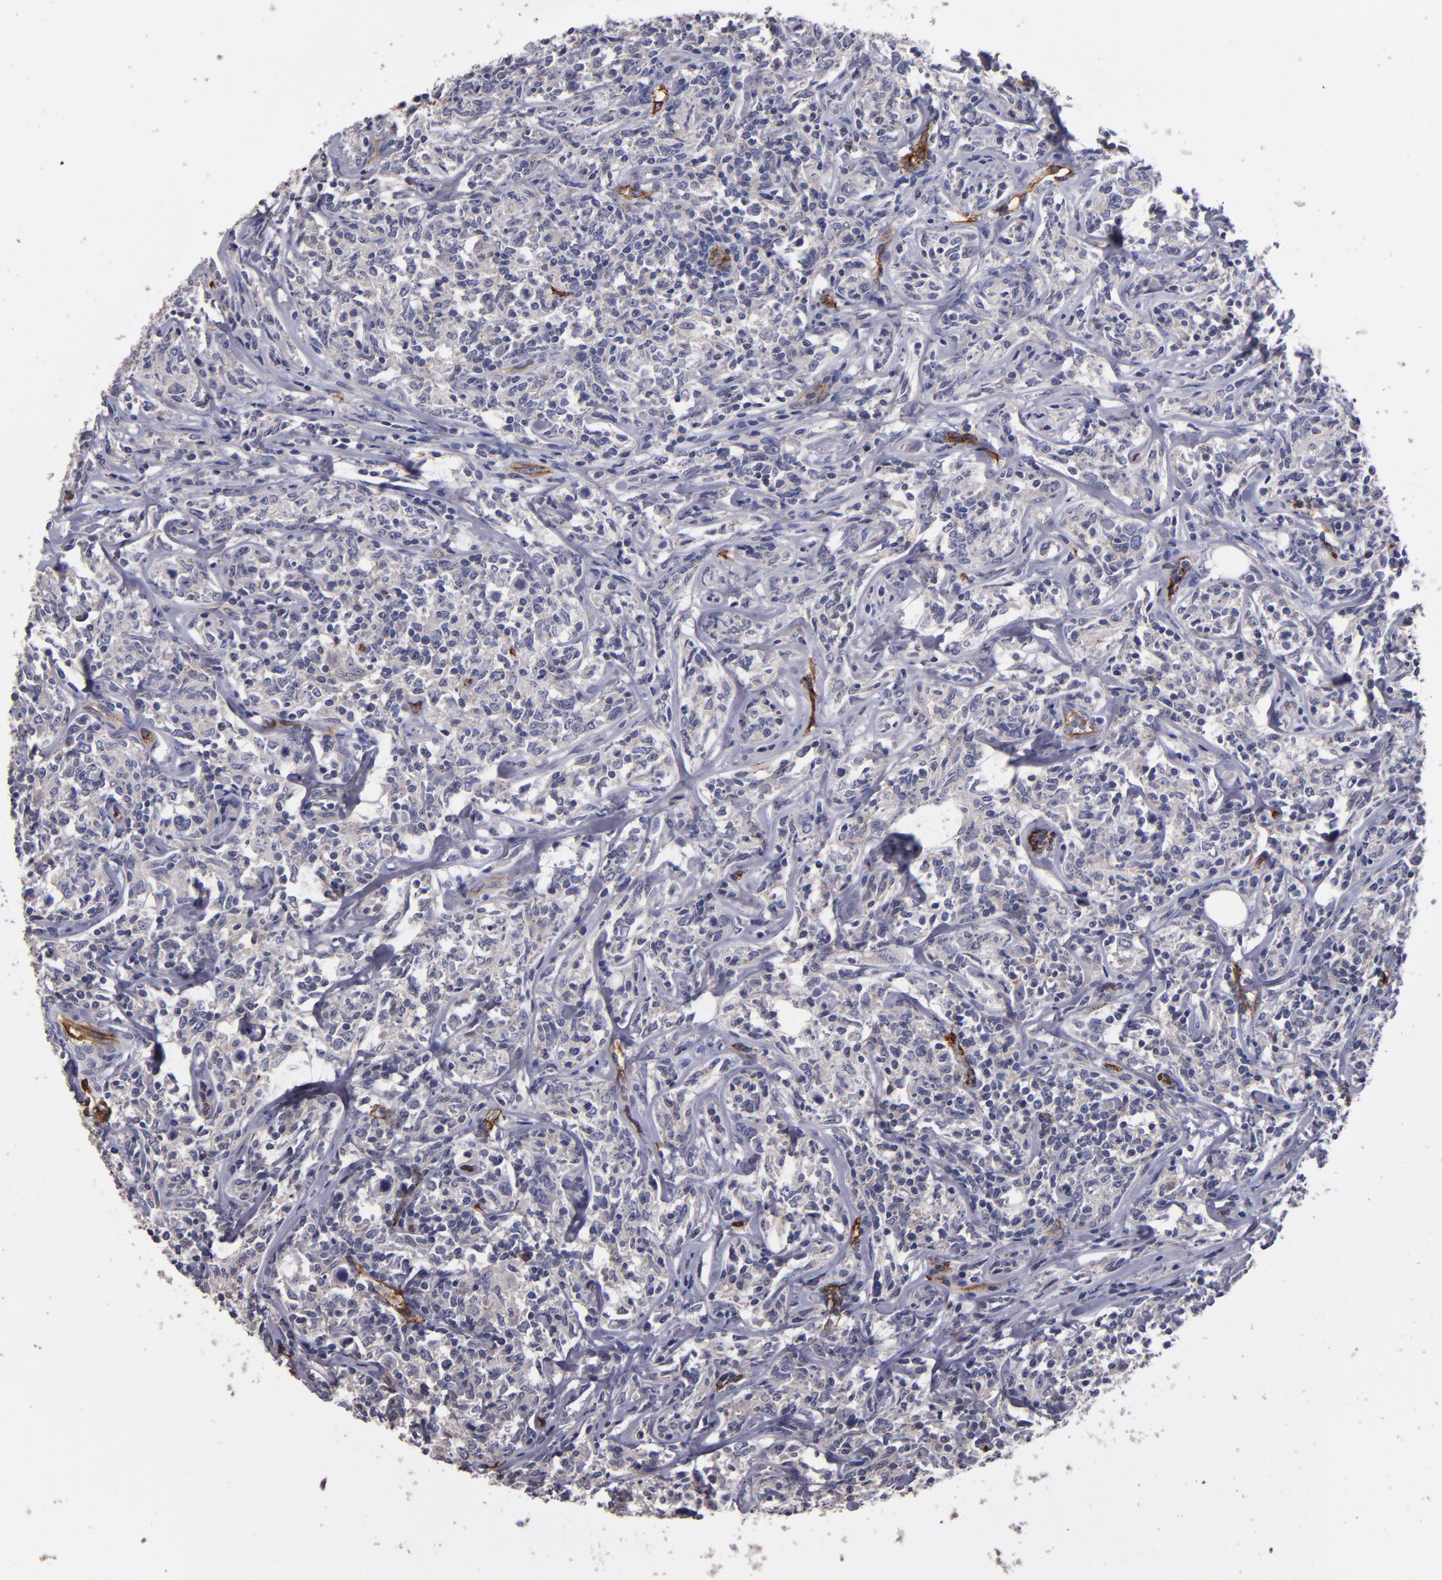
{"staining": {"intensity": "negative", "quantity": "none", "location": "none"}, "tissue": "lymphoma", "cell_type": "Tumor cells", "image_type": "cancer", "snomed": [{"axis": "morphology", "description": "Malignant lymphoma, non-Hodgkin's type, High grade"}, {"axis": "topography", "description": "Lymph node"}], "caption": "High power microscopy histopathology image of an immunohistochemistry (IHC) histopathology image of high-grade malignant lymphoma, non-Hodgkin's type, revealing no significant staining in tumor cells.", "gene": "CLDN5", "patient": {"sex": "female", "age": 84}}